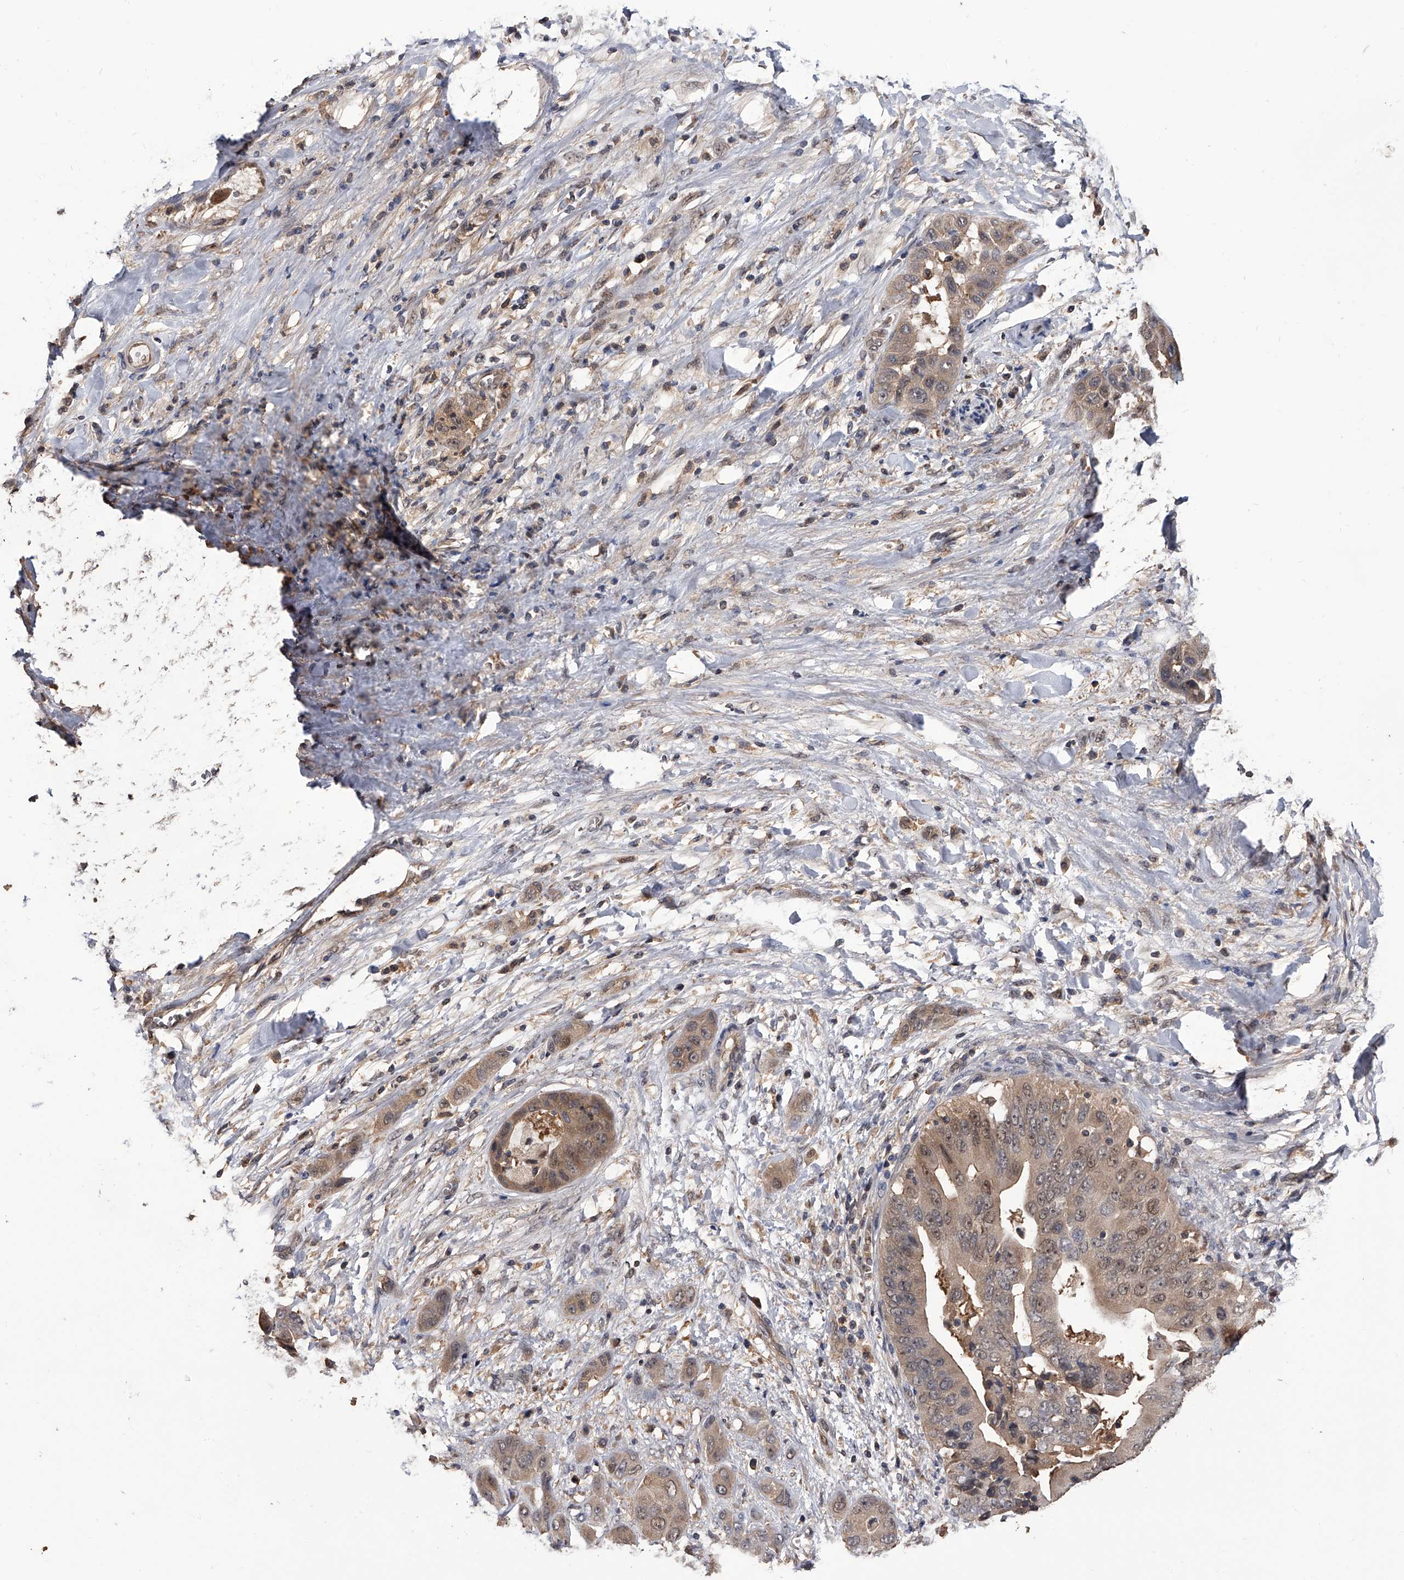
{"staining": {"intensity": "weak", "quantity": ">75%", "location": "cytoplasmic/membranous,nuclear"}, "tissue": "liver cancer", "cell_type": "Tumor cells", "image_type": "cancer", "snomed": [{"axis": "morphology", "description": "Cholangiocarcinoma"}, {"axis": "topography", "description": "Liver"}], "caption": "Weak cytoplasmic/membranous and nuclear protein expression is present in about >75% of tumor cells in liver cancer. The staining was performed using DAB (3,3'-diaminobenzidine), with brown indicating positive protein expression. Nuclei are stained blue with hematoxylin.", "gene": "EFCAB7", "patient": {"sex": "female", "age": 52}}